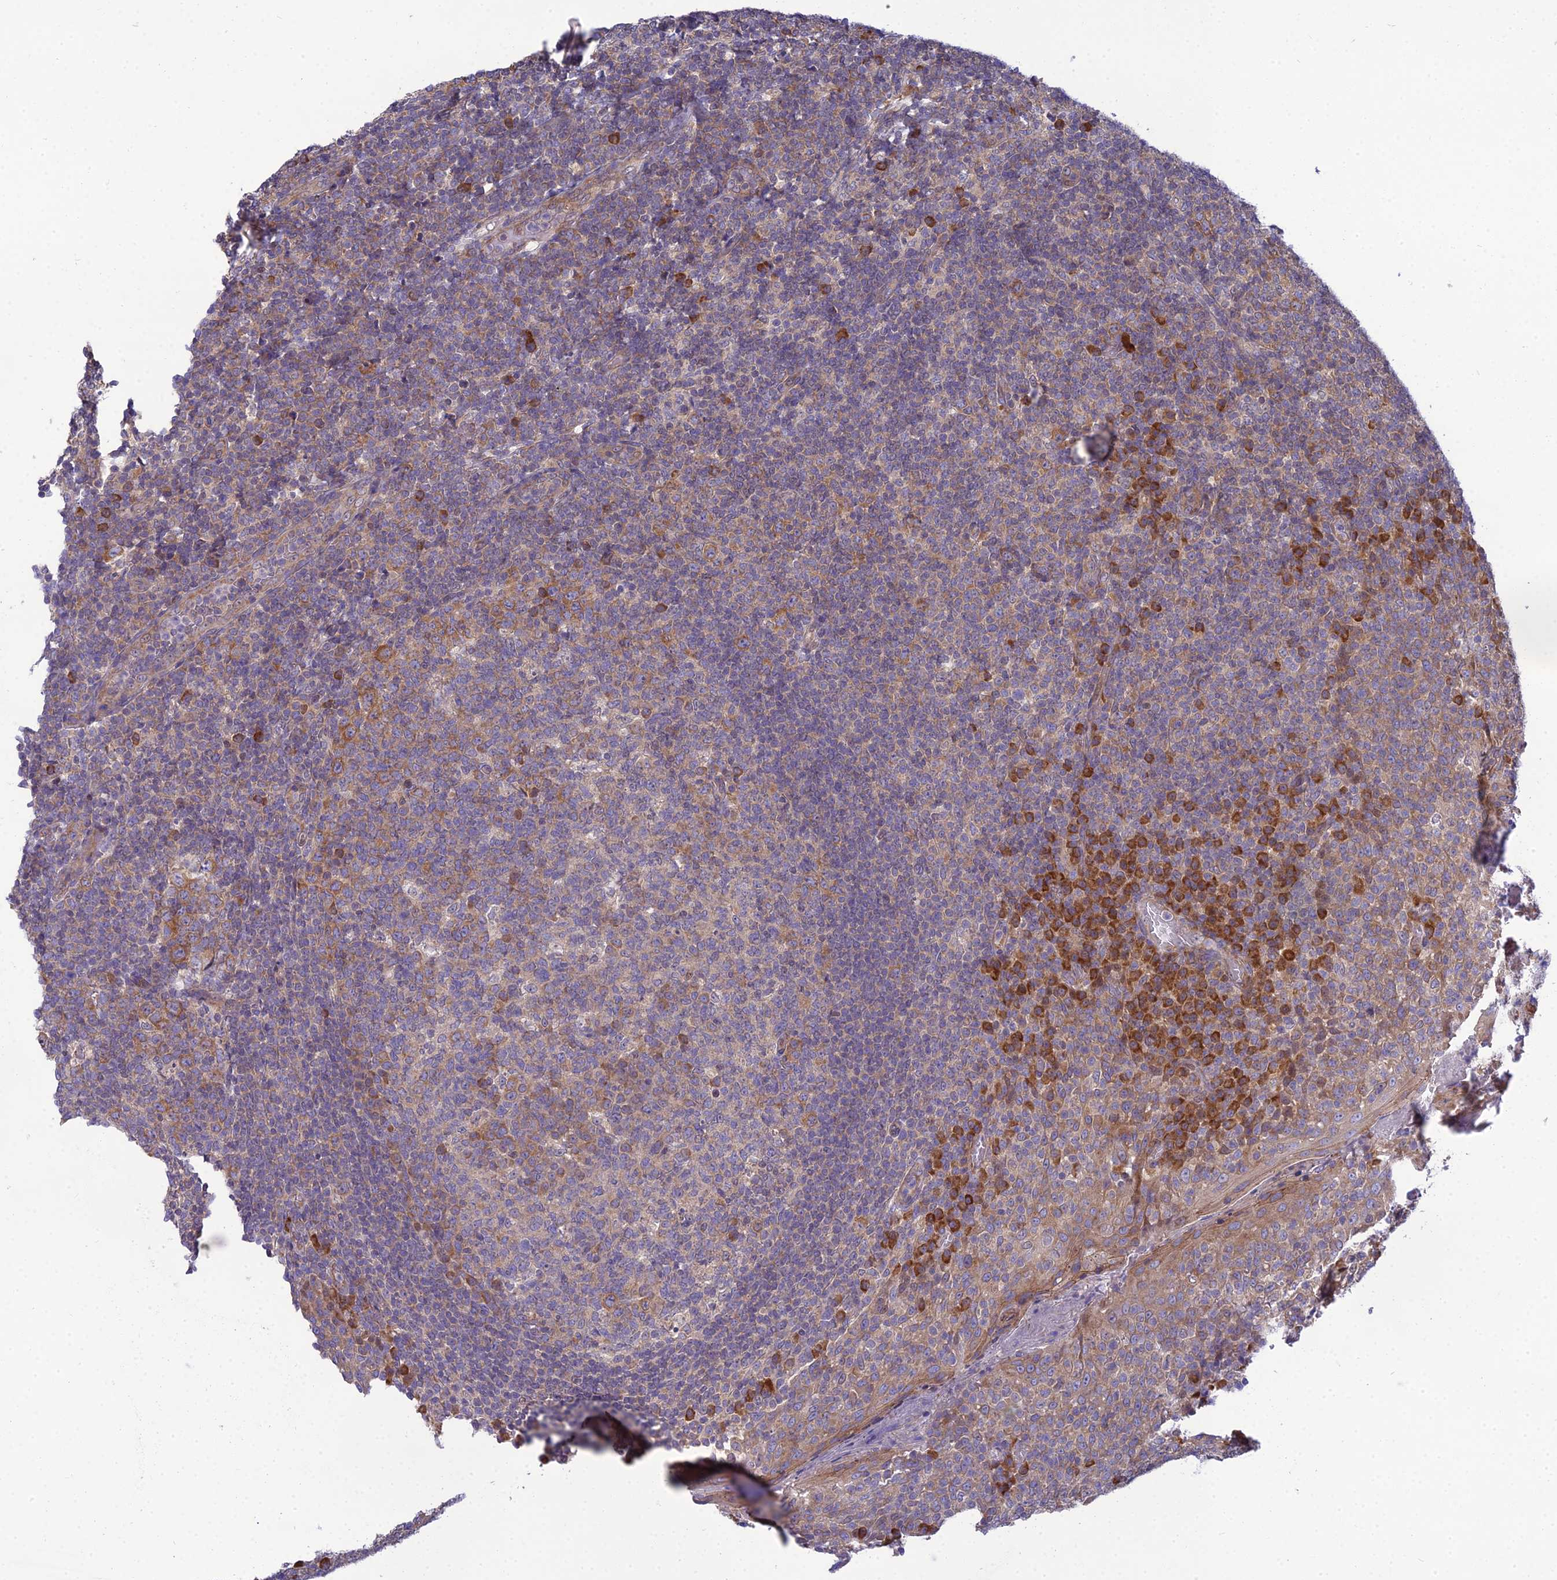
{"staining": {"intensity": "moderate", "quantity": "<25%", "location": "cytoplasmic/membranous"}, "tissue": "tonsil", "cell_type": "Germinal center cells", "image_type": "normal", "snomed": [{"axis": "morphology", "description": "Normal tissue, NOS"}, {"axis": "topography", "description": "Tonsil"}], "caption": "Protein expression by immunohistochemistry (IHC) reveals moderate cytoplasmic/membranous positivity in about <25% of germinal center cells in benign tonsil. (brown staining indicates protein expression, while blue staining denotes nuclei).", "gene": "CLCN7", "patient": {"sex": "female", "age": 19}}